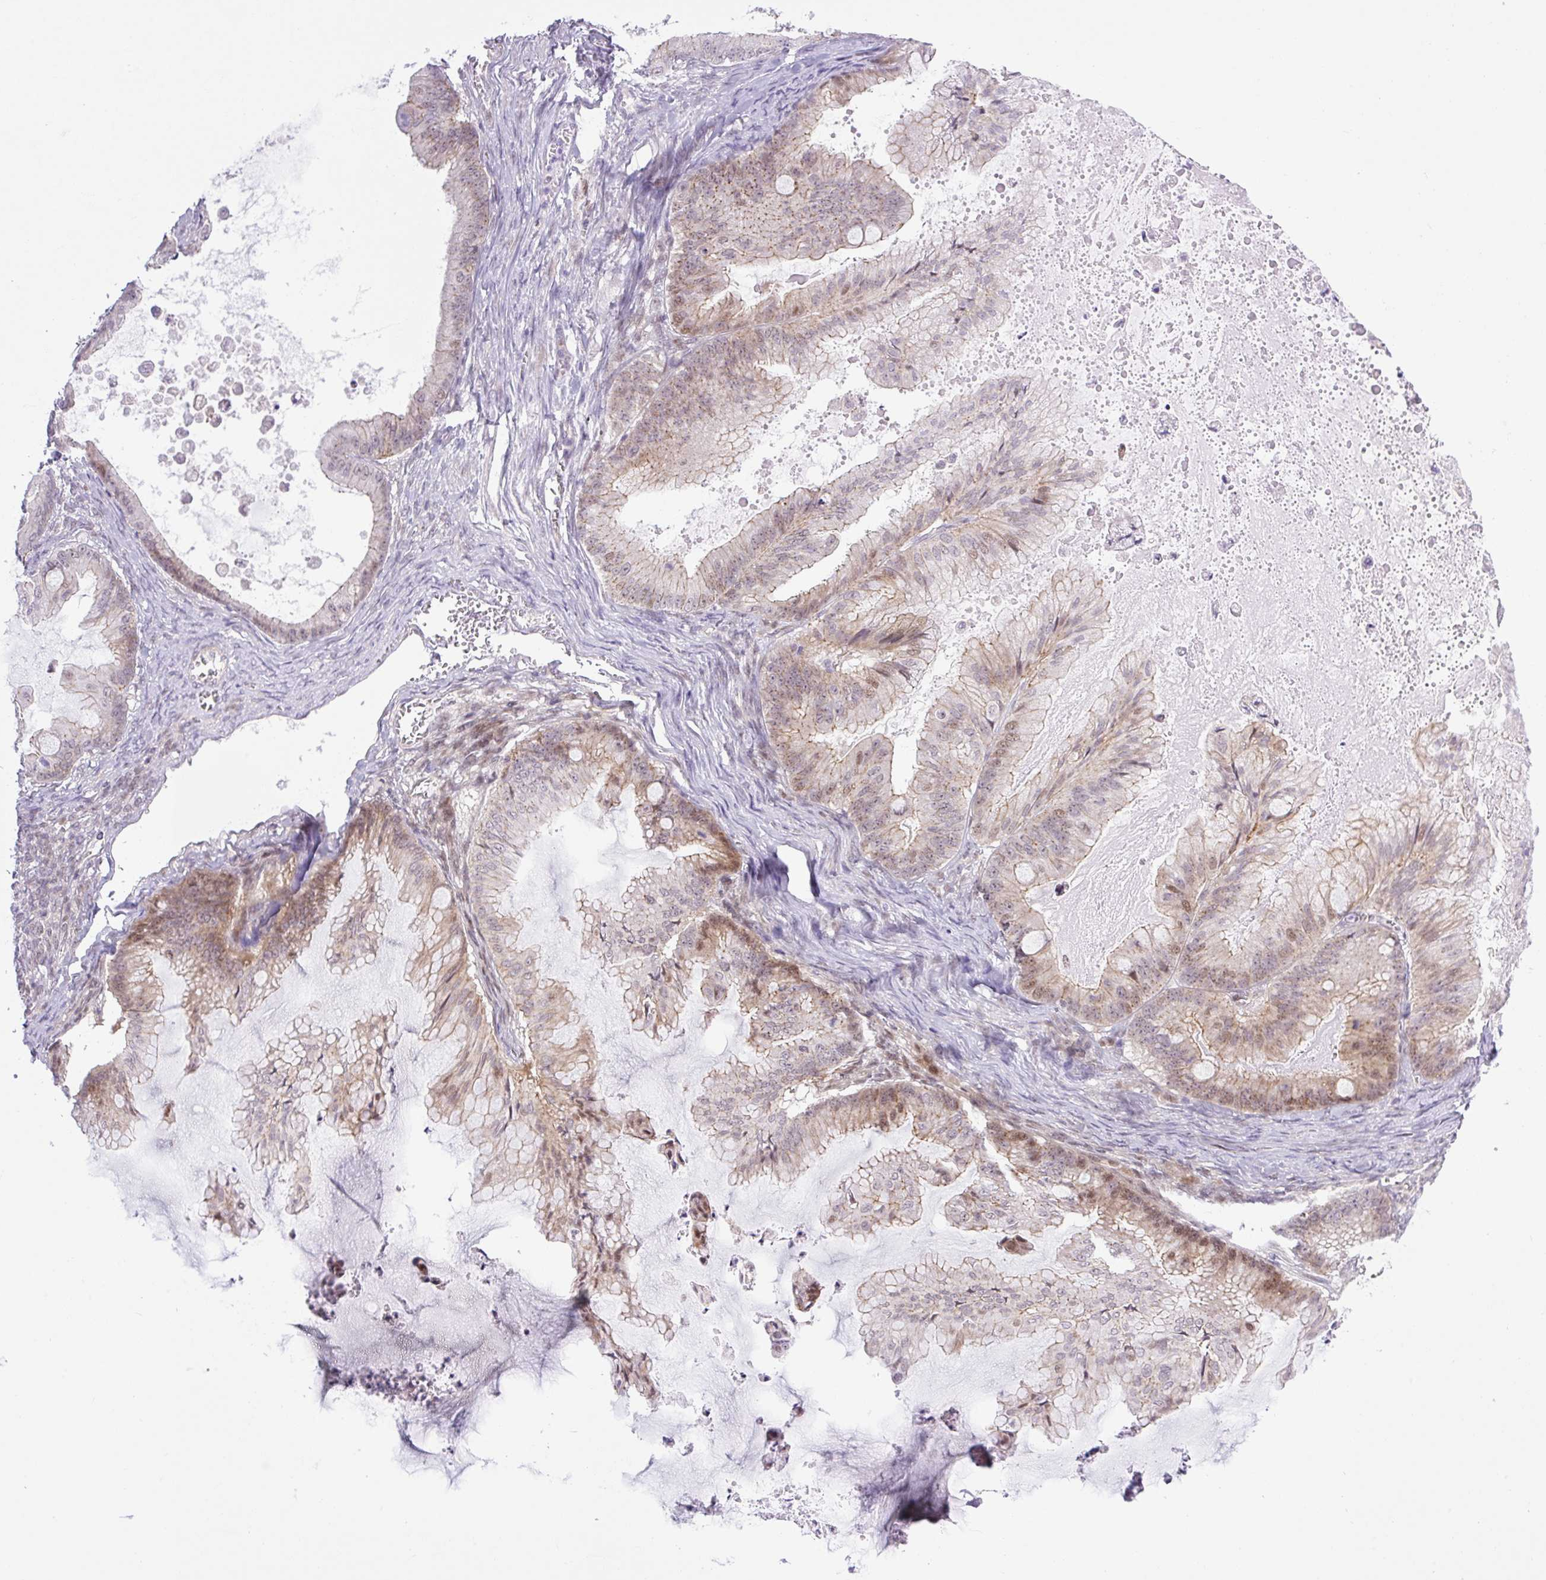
{"staining": {"intensity": "moderate", "quantity": "25%-75%", "location": "cytoplasmic/membranous,nuclear"}, "tissue": "ovarian cancer", "cell_type": "Tumor cells", "image_type": "cancer", "snomed": [{"axis": "morphology", "description": "Cystadenocarcinoma, mucinous, NOS"}, {"axis": "topography", "description": "Ovary"}], "caption": "Immunohistochemical staining of human ovarian mucinous cystadenocarcinoma exhibits moderate cytoplasmic/membranous and nuclear protein staining in about 25%-75% of tumor cells. The staining was performed using DAB, with brown indicating positive protein expression. Nuclei are stained blue with hematoxylin.", "gene": "ICE1", "patient": {"sex": "female", "age": 71}}